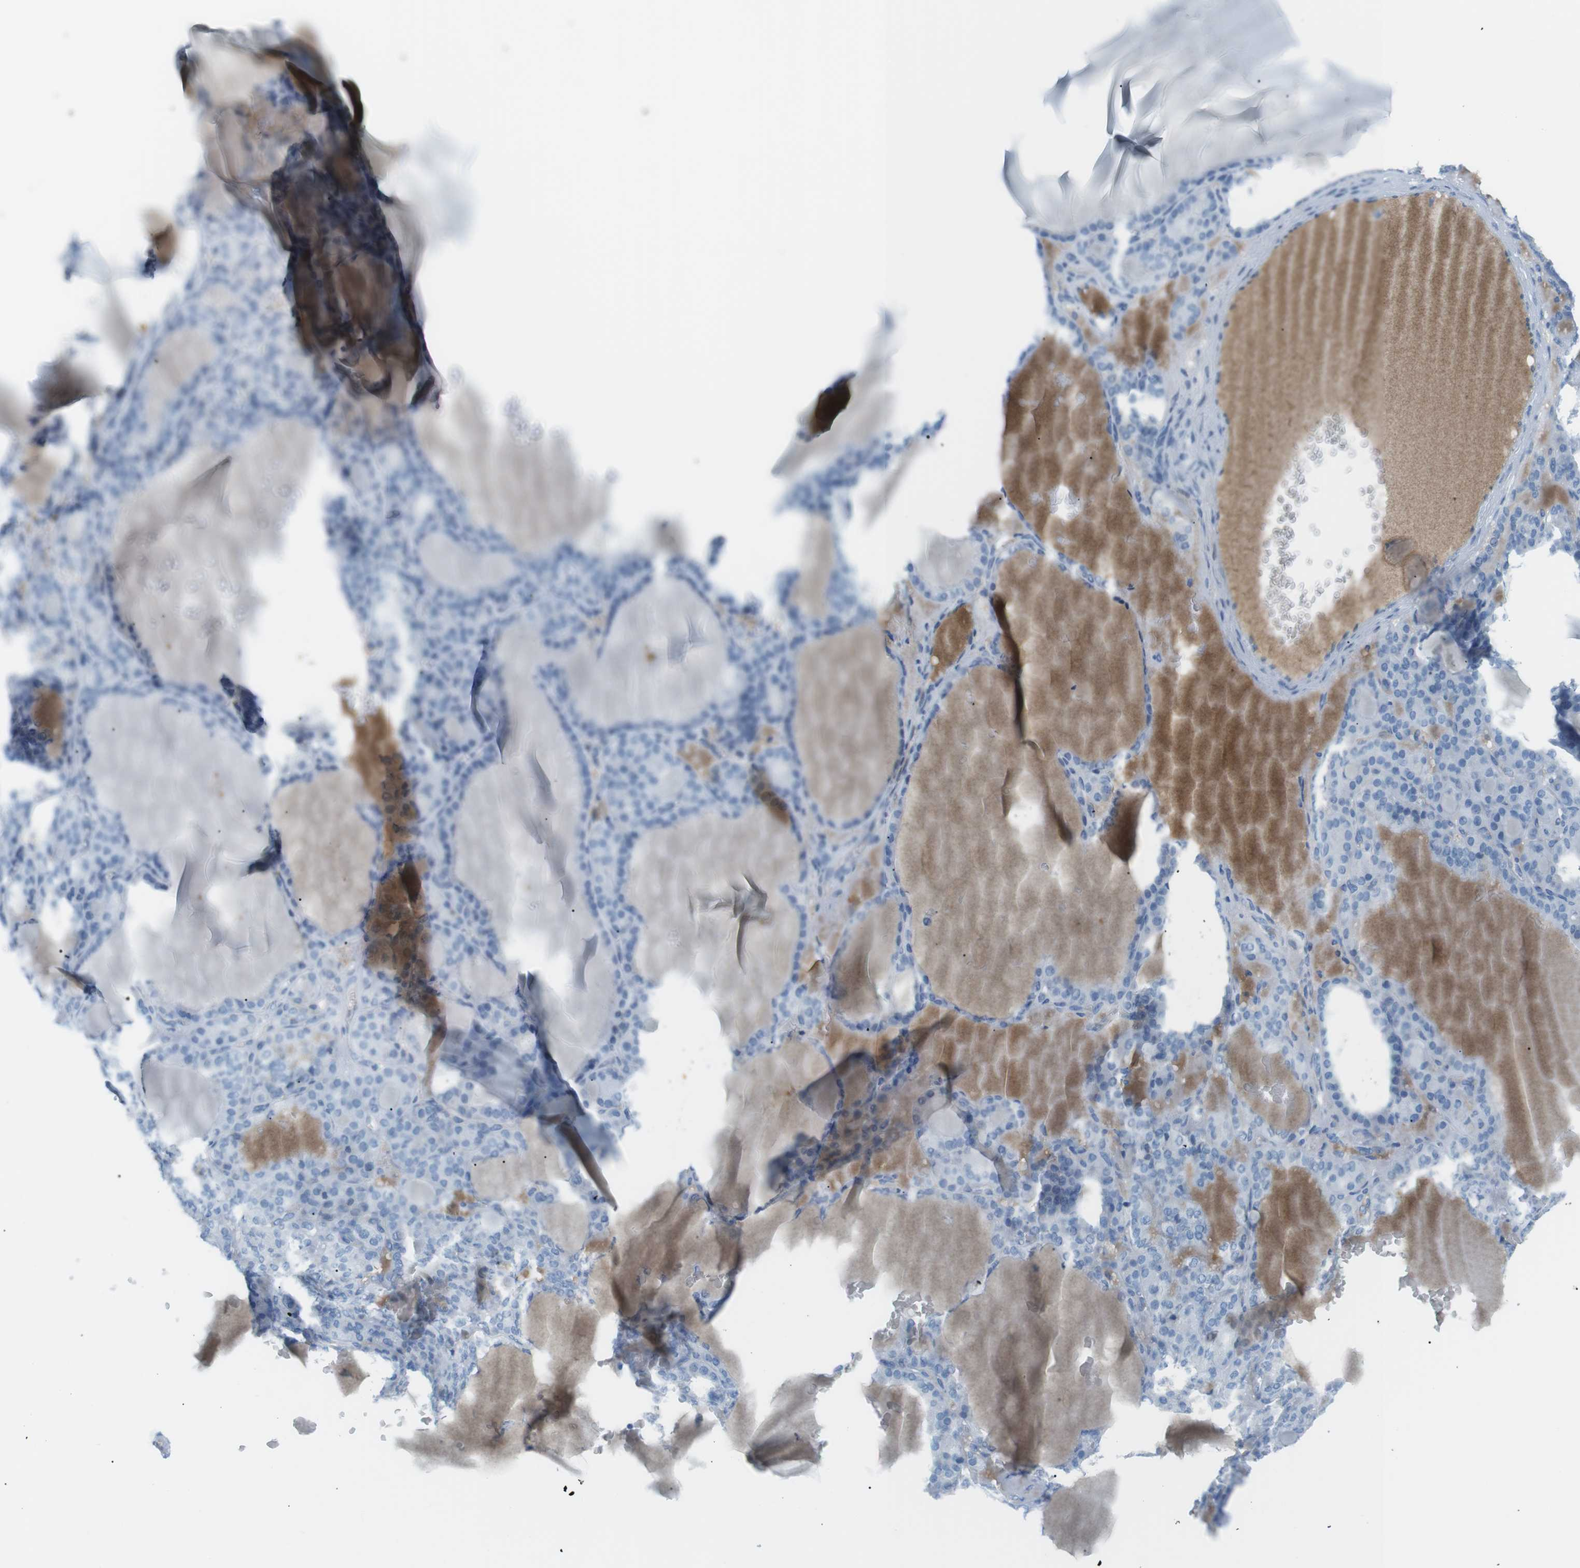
{"staining": {"intensity": "negative", "quantity": "none", "location": "none"}, "tissue": "thyroid gland", "cell_type": "Glandular cells", "image_type": "normal", "snomed": [{"axis": "morphology", "description": "Normal tissue, NOS"}, {"axis": "topography", "description": "Thyroid gland"}], "caption": "Immunohistochemistry (IHC) of benign human thyroid gland exhibits no positivity in glandular cells. (Stains: DAB immunohistochemistry with hematoxylin counter stain, Microscopy: brightfield microscopy at high magnification).", "gene": "AZGP1", "patient": {"sex": "female", "age": 28}}